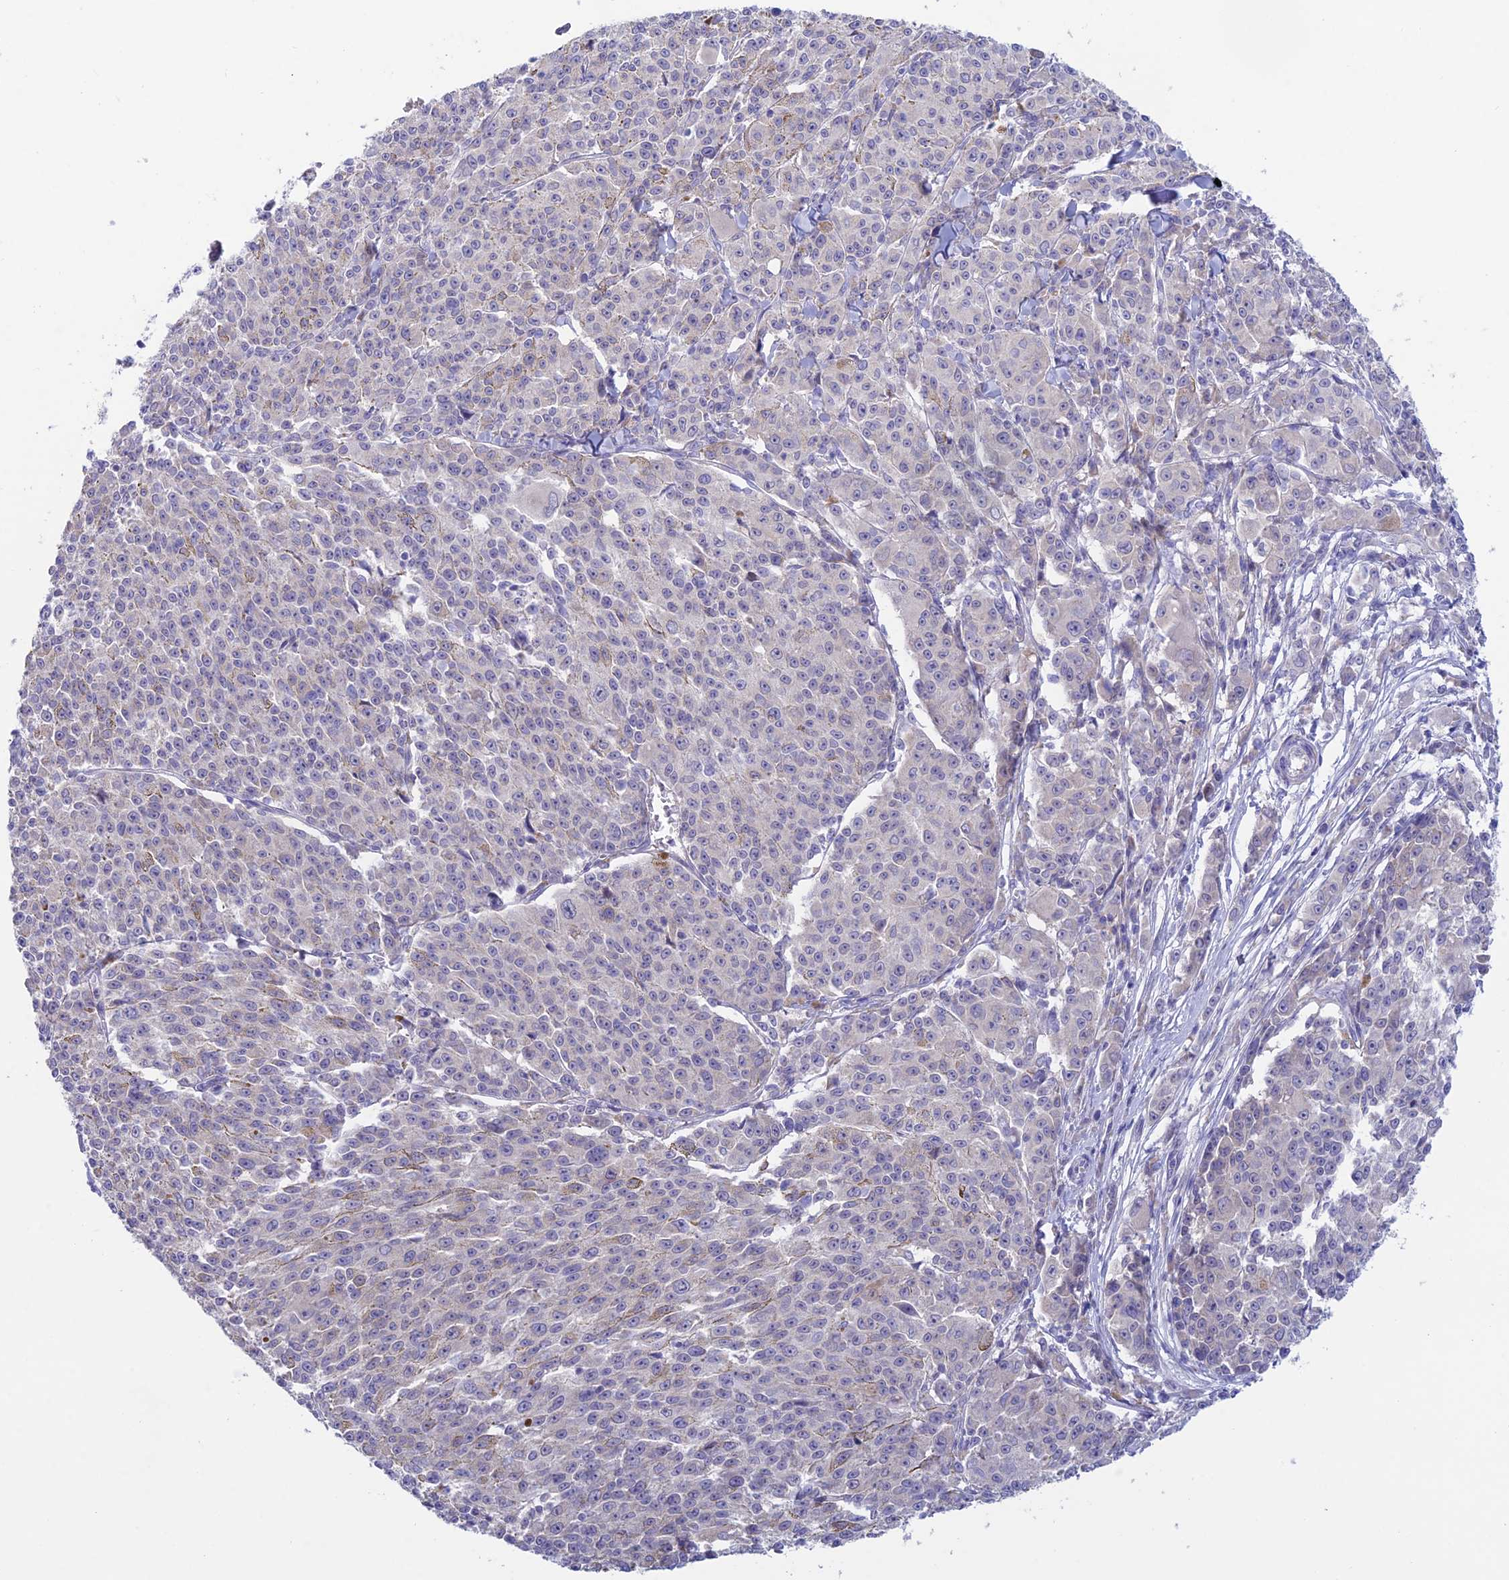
{"staining": {"intensity": "negative", "quantity": "none", "location": "none"}, "tissue": "melanoma", "cell_type": "Tumor cells", "image_type": "cancer", "snomed": [{"axis": "morphology", "description": "Malignant melanoma, NOS"}, {"axis": "topography", "description": "Skin"}], "caption": "Immunohistochemistry image of neoplastic tissue: melanoma stained with DAB shows no significant protein expression in tumor cells.", "gene": "XPO7", "patient": {"sex": "female", "age": 52}}